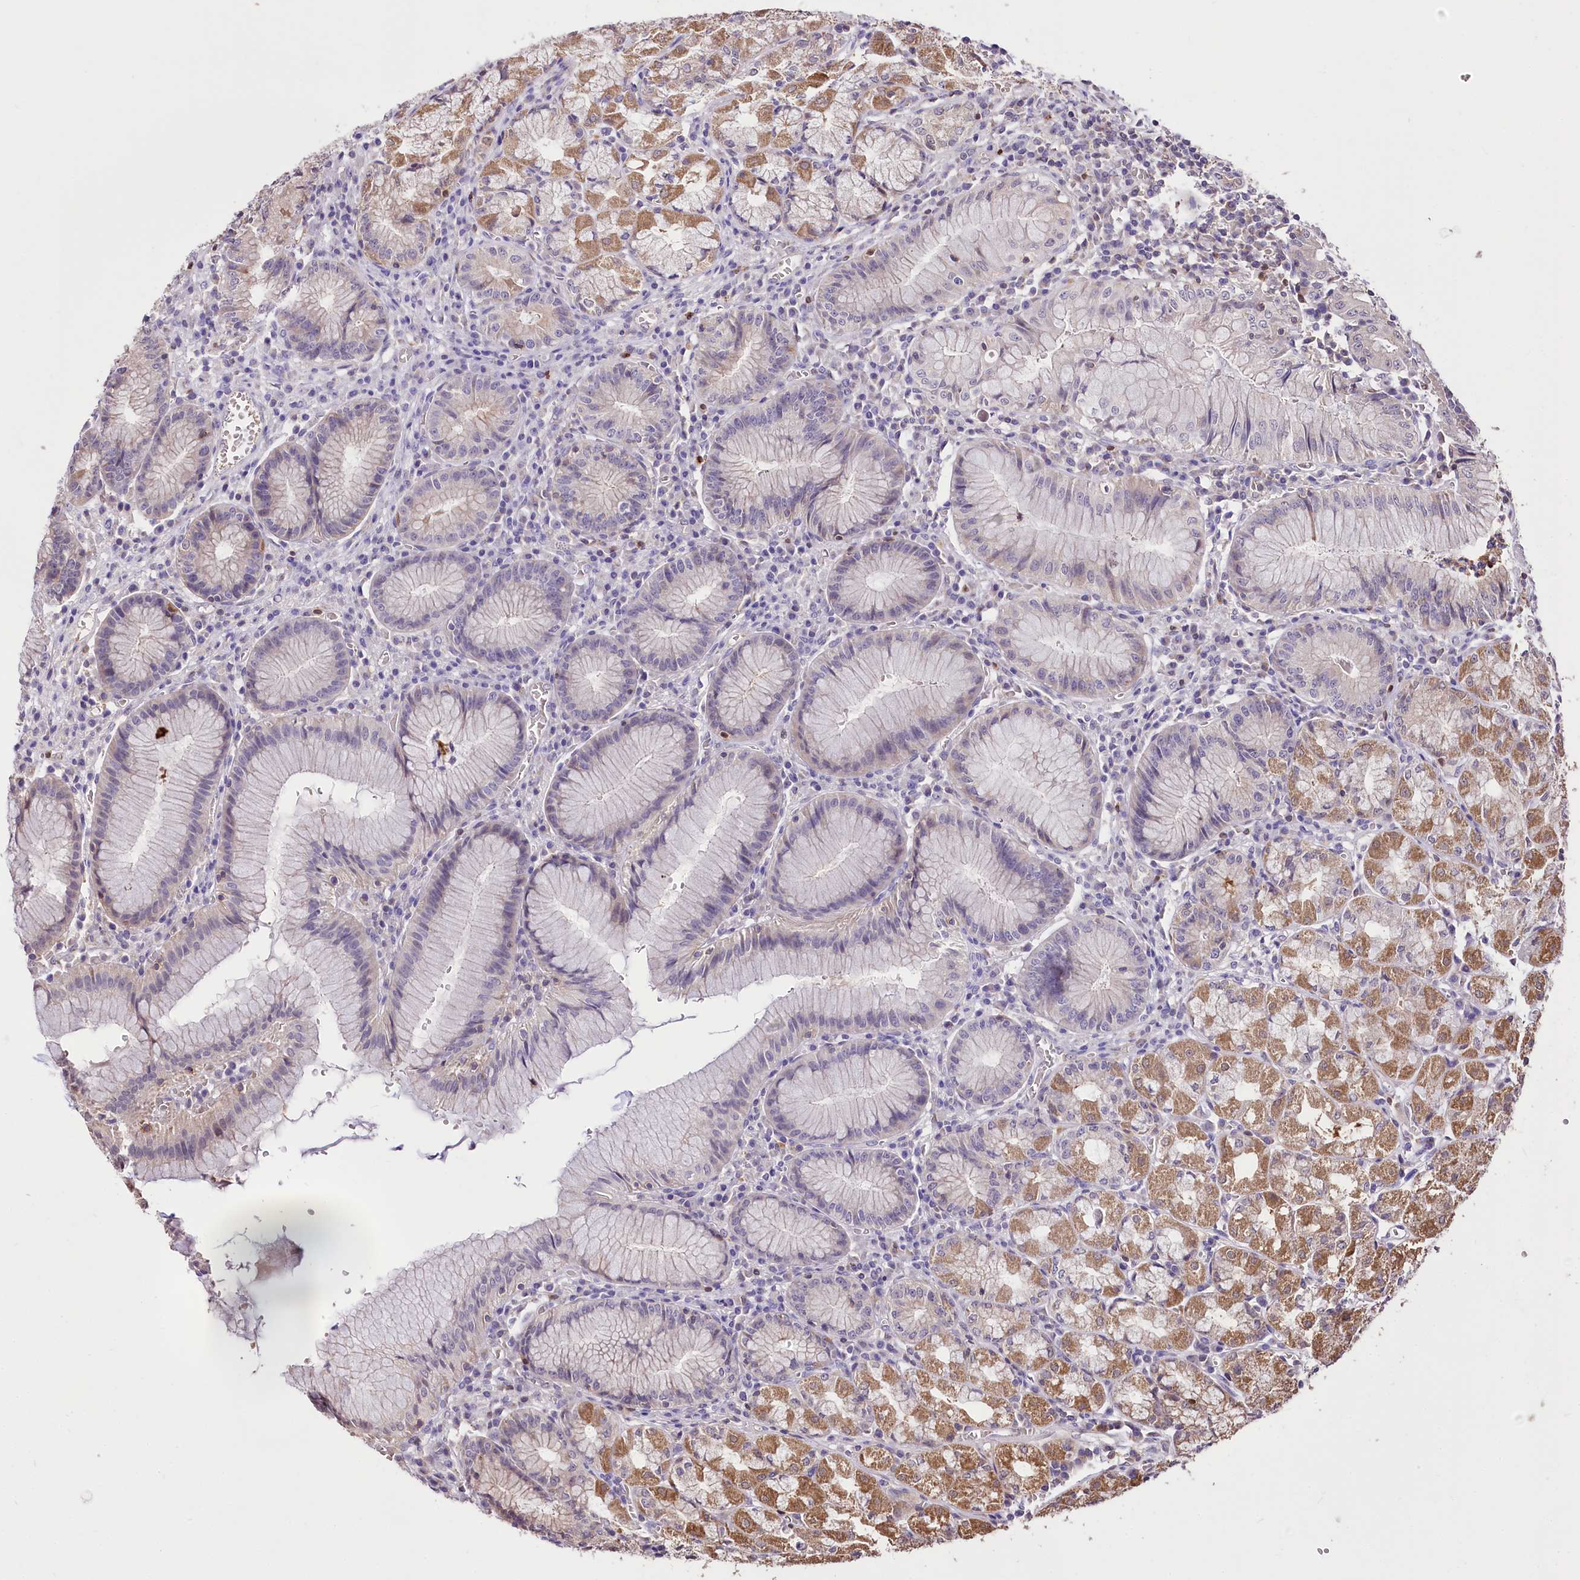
{"staining": {"intensity": "moderate", "quantity": "25%-75%", "location": "cytoplasmic/membranous"}, "tissue": "stomach", "cell_type": "Glandular cells", "image_type": "normal", "snomed": [{"axis": "morphology", "description": "Normal tissue, NOS"}, {"axis": "topography", "description": "Stomach"}], "caption": "Glandular cells exhibit medium levels of moderate cytoplasmic/membranous positivity in approximately 25%-75% of cells in normal stomach.", "gene": "SERGEF", "patient": {"sex": "male", "age": 55}}